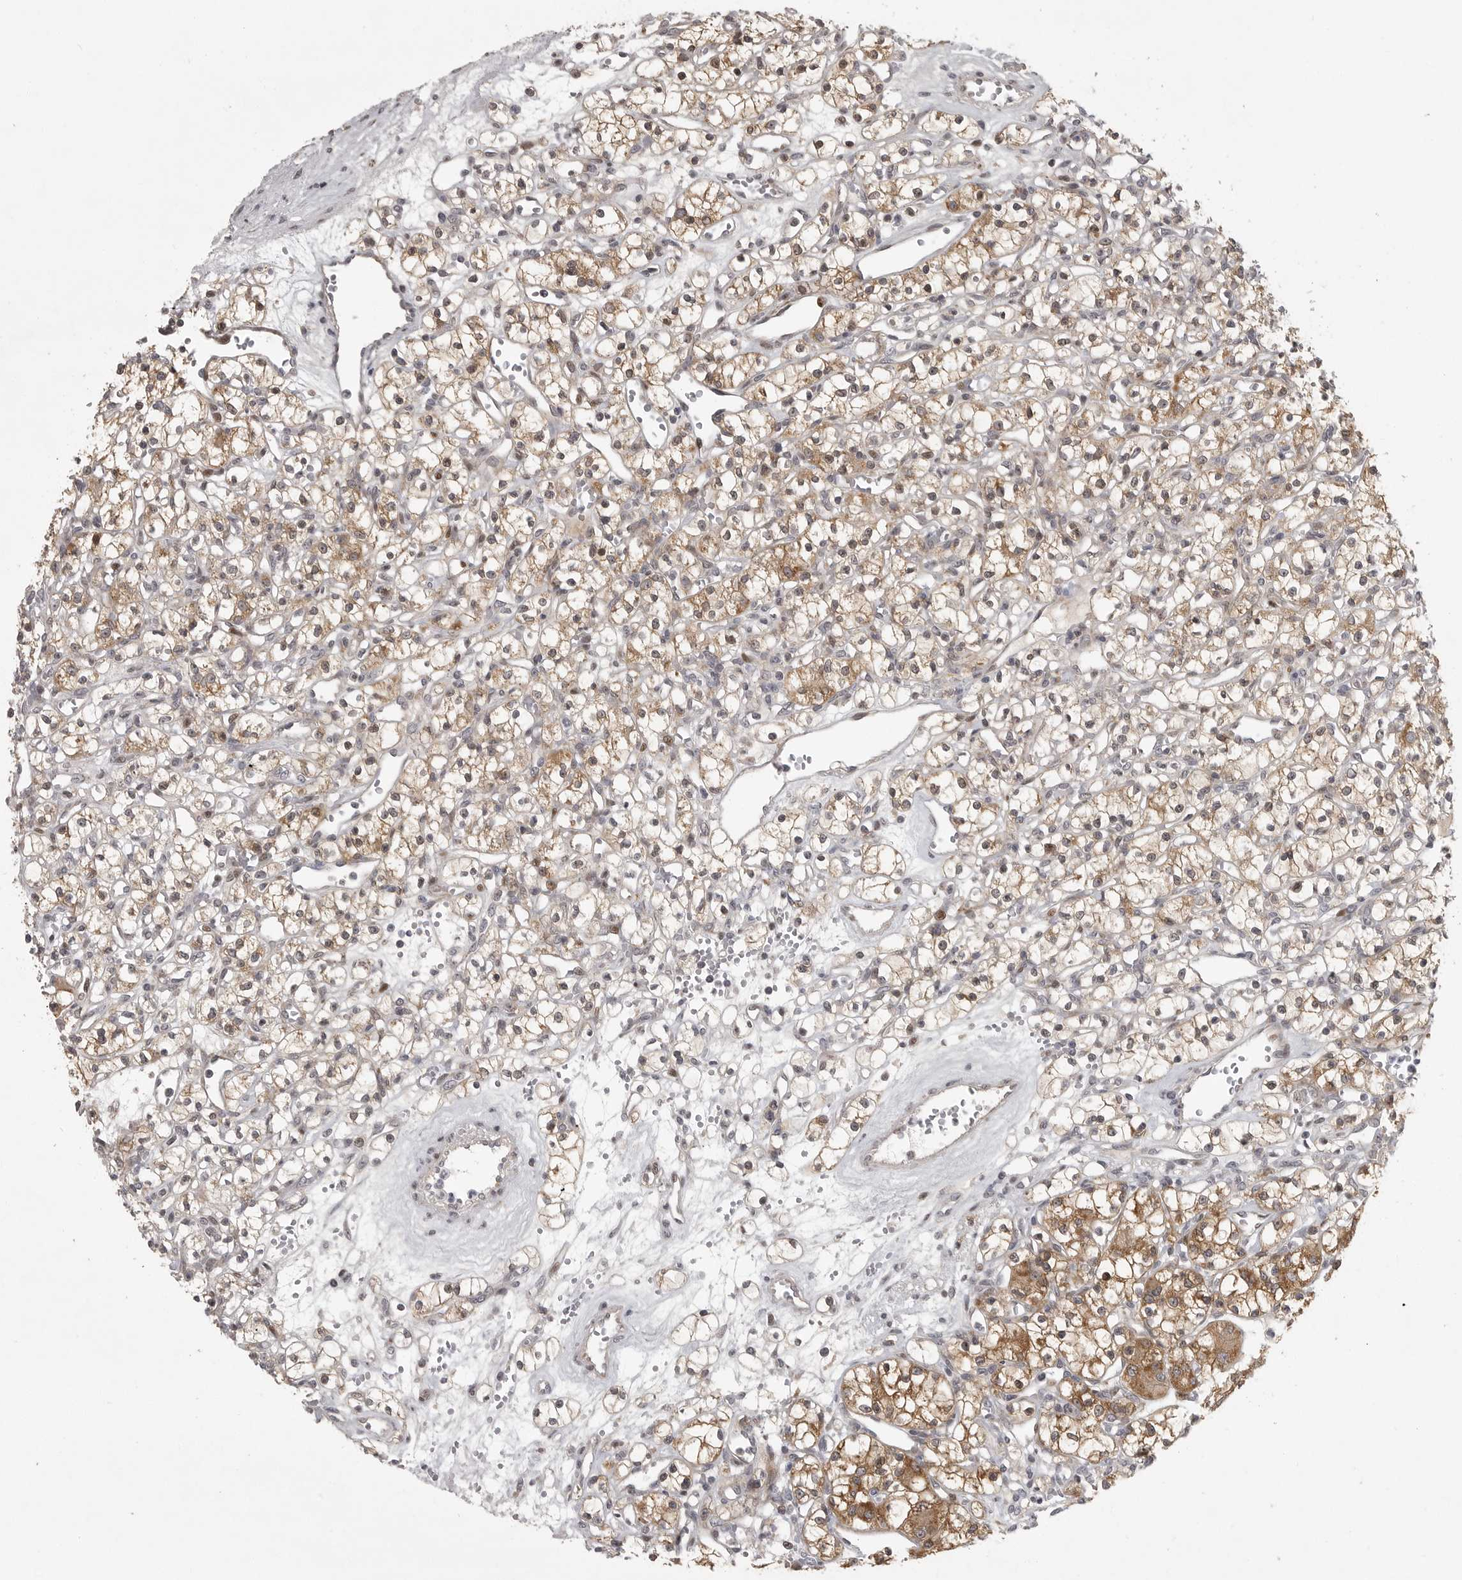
{"staining": {"intensity": "moderate", "quantity": ">75%", "location": "cytoplasmic/membranous"}, "tissue": "renal cancer", "cell_type": "Tumor cells", "image_type": "cancer", "snomed": [{"axis": "morphology", "description": "Adenocarcinoma, NOS"}, {"axis": "topography", "description": "Kidney"}], "caption": "Immunohistochemistry (IHC) of adenocarcinoma (renal) displays medium levels of moderate cytoplasmic/membranous positivity in about >75% of tumor cells.", "gene": "POLE2", "patient": {"sex": "female", "age": 59}}